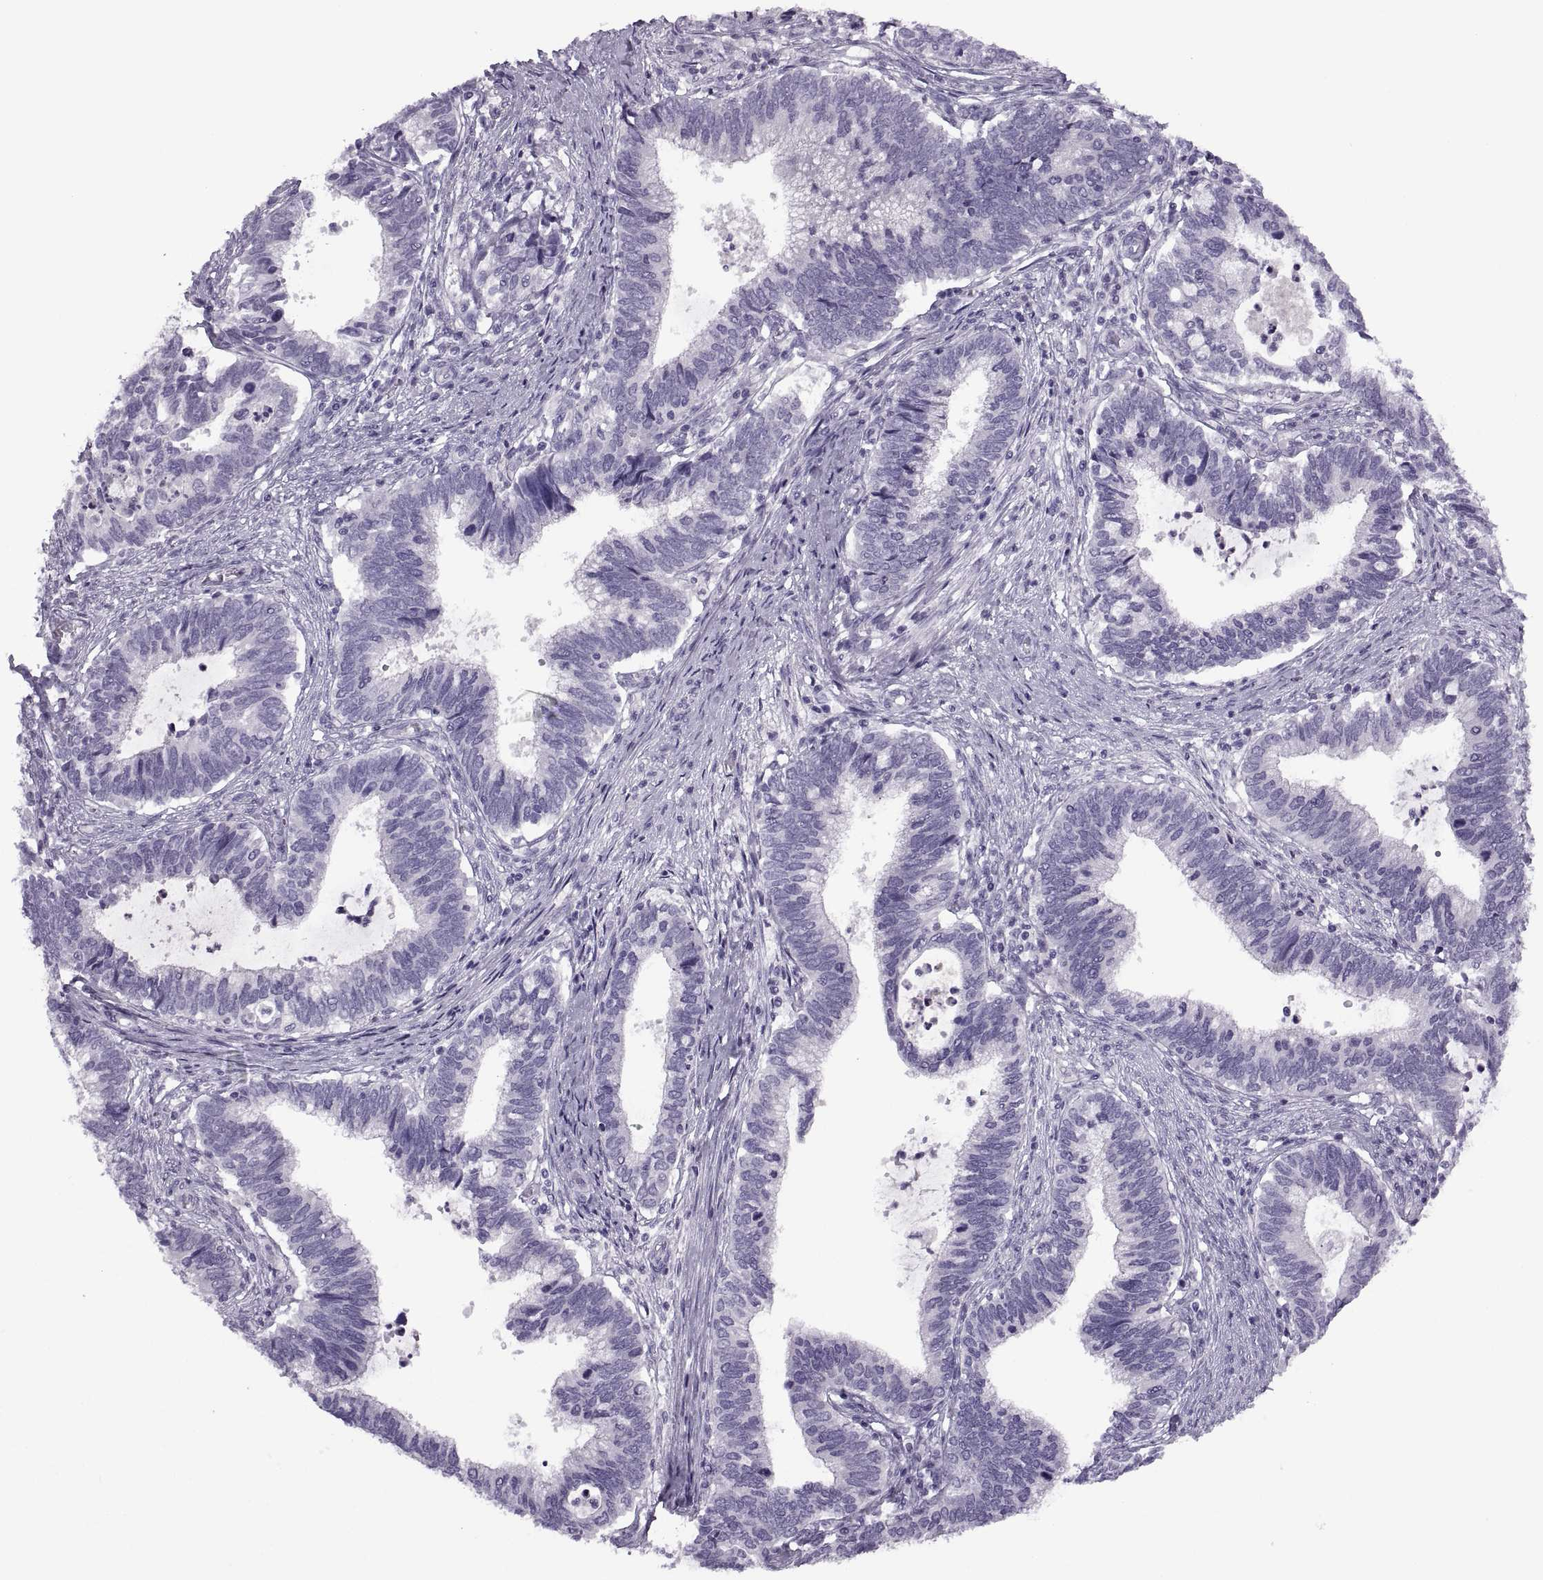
{"staining": {"intensity": "negative", "quantity": "none", "location": "none"}, "tissue": "cervical cancer", "cell_type": "Tumor cells", "image_type": "cancer", "snomed": [{"axis": "morphology", "description": "Adenocarcinoma, NOS"}, {"axis": "topography", "description": "Cervix"}], "caption": "Immunohistochemistry (IHC) of human cervical adenocarcinoma shows no expression in tumor cells.", "gene": "FAM24A", "patient": {"sex": "female", "age": 42}}